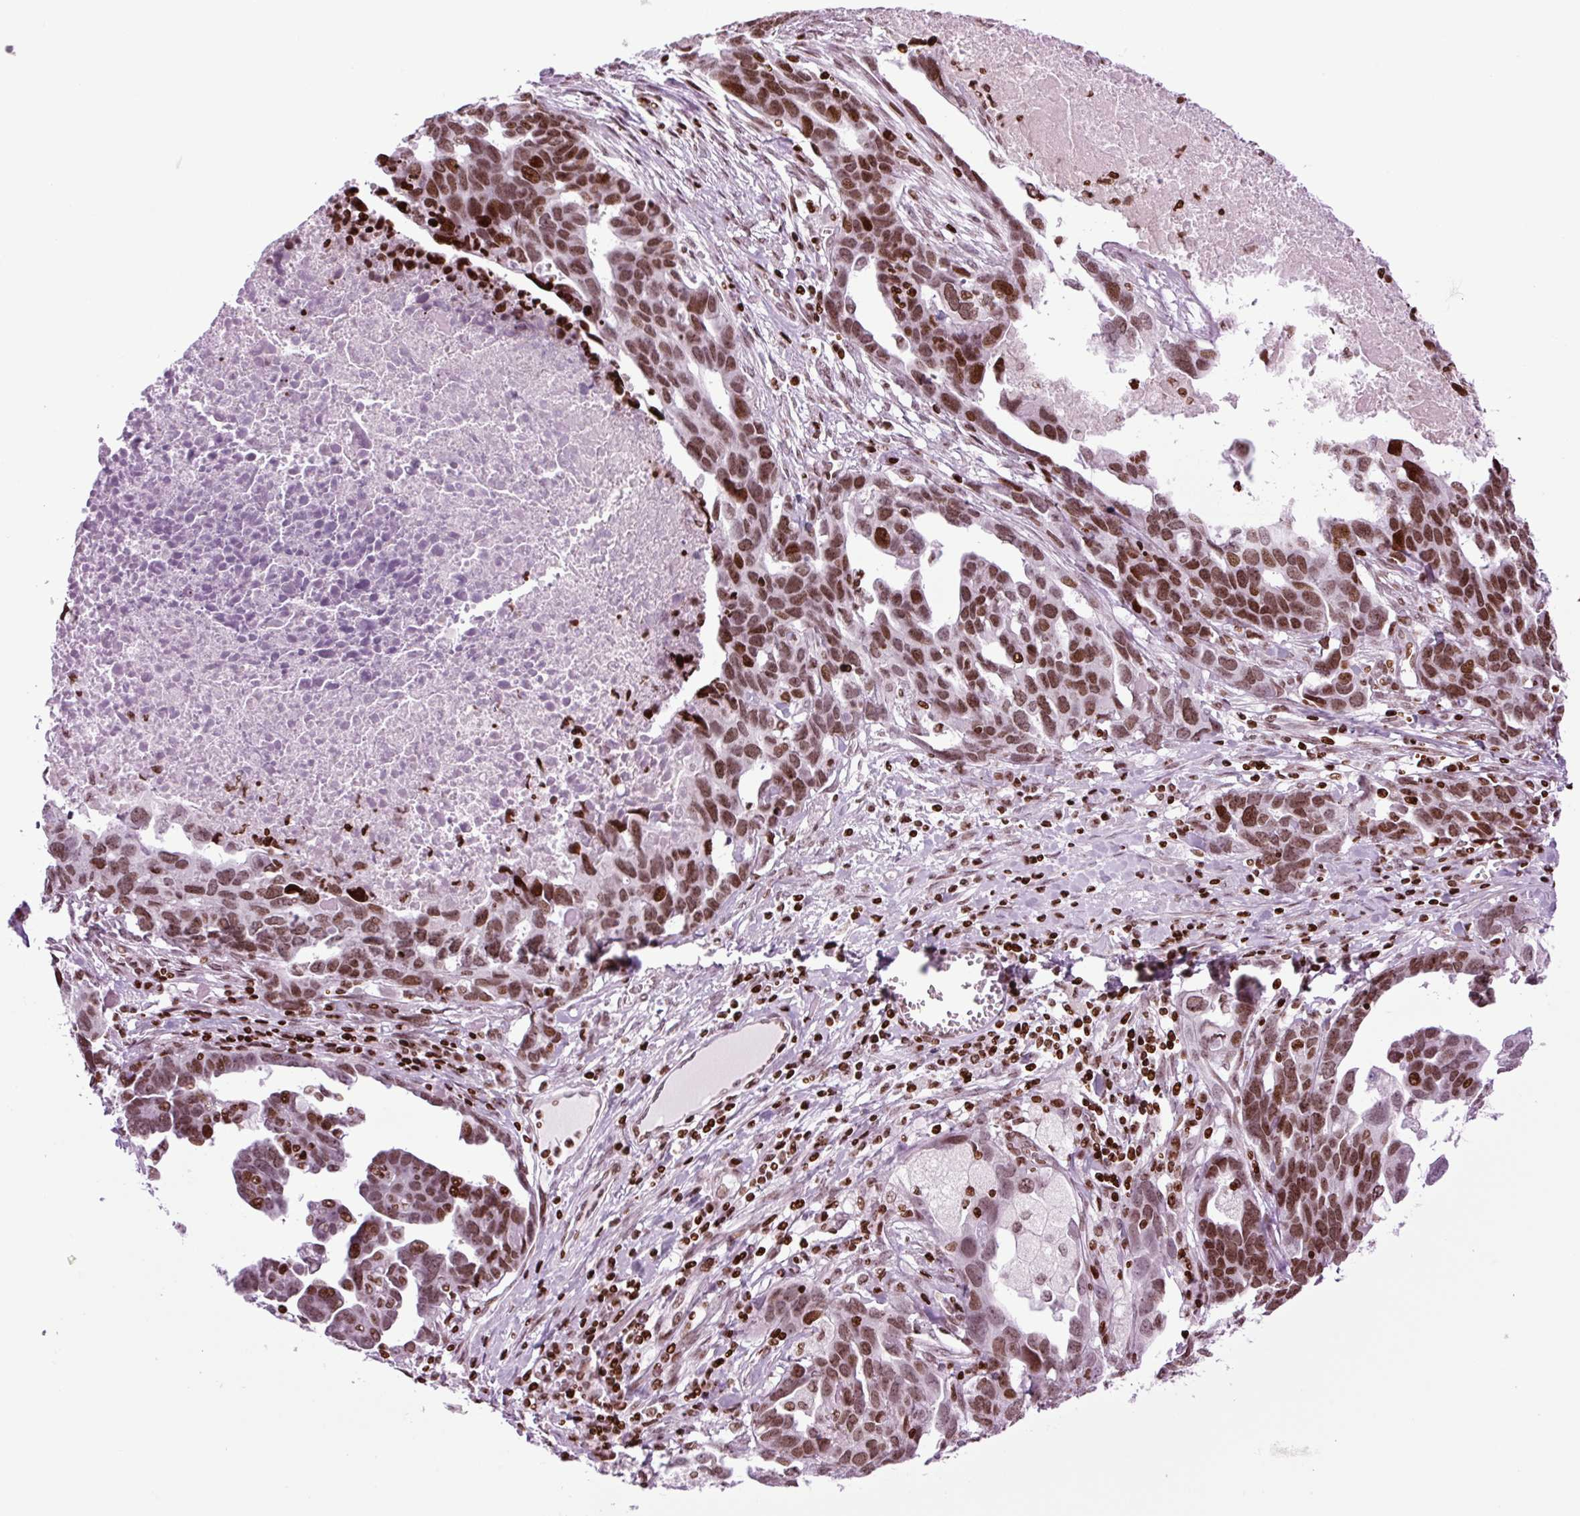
{"staining": {"intensity": "strong", "quantity": ">75%", "location": "nuclear"}, "tissue": "ovarian cancer", "cell_type": "Tumor cells", "image_type": "cancer", "snomed": [{"axis": "morphology", "description": "Cystadenocarcinoma, serous, NOS"}, {"axis": "topography", "description": "Ovary"}], "caption": "Immunohistochemistry (IHC) of human serous cystadenocarcinoma (ovarian) shows high levels of strong nuclear expression in approximately >75% of tumor cells. (Stains: DAB in brown, nuclei in blue, Microscopy: brightfield microscopy at high magnification).", "gene": "H1-3", "patient": {"sex": "female", "age": 54}}